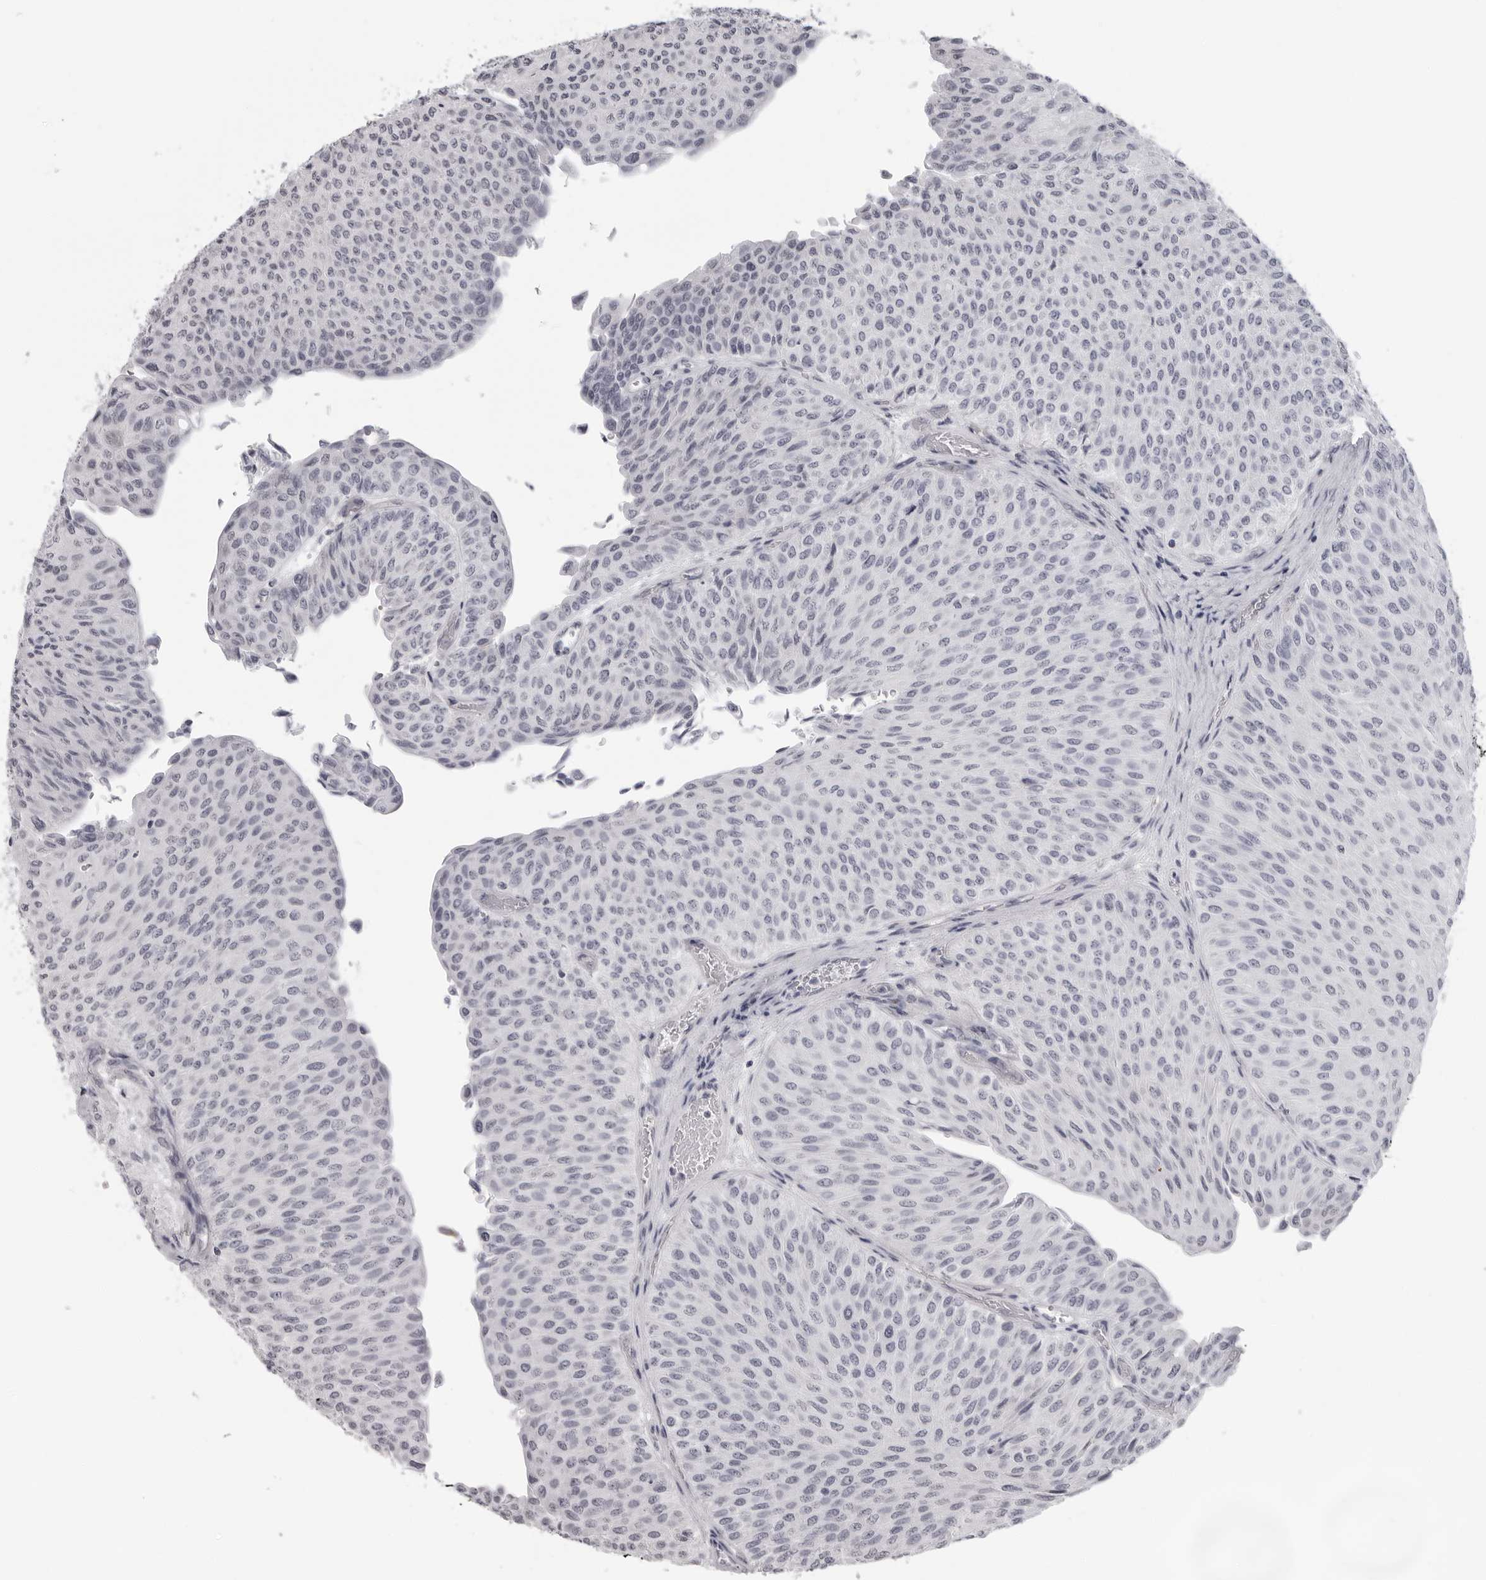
{"staining": {"intensity": "negative", "quantity": "none", "location": "none"}, "tissue": "urothelial cancer", "cell_type": "Tumor cells", "image_type": "cancer", "snomed": [{"axis": "morphology", "description": "Urothelial carcinoma, Low grade"}, {"axis": "topography", "description": "Urinary bladder"}], "caption": "IHC of human urothelial cancer exhibits no staining in tumor cells. Brightfield microscopy of immunohistochemistry (IHC) stained with DAB (3,3'-diaminobenzidine) (brown) and hematoxylin (blue), captured at high magnification.", "gene": "DNALI1", "patient": {"sex": "male", "age": 78}}